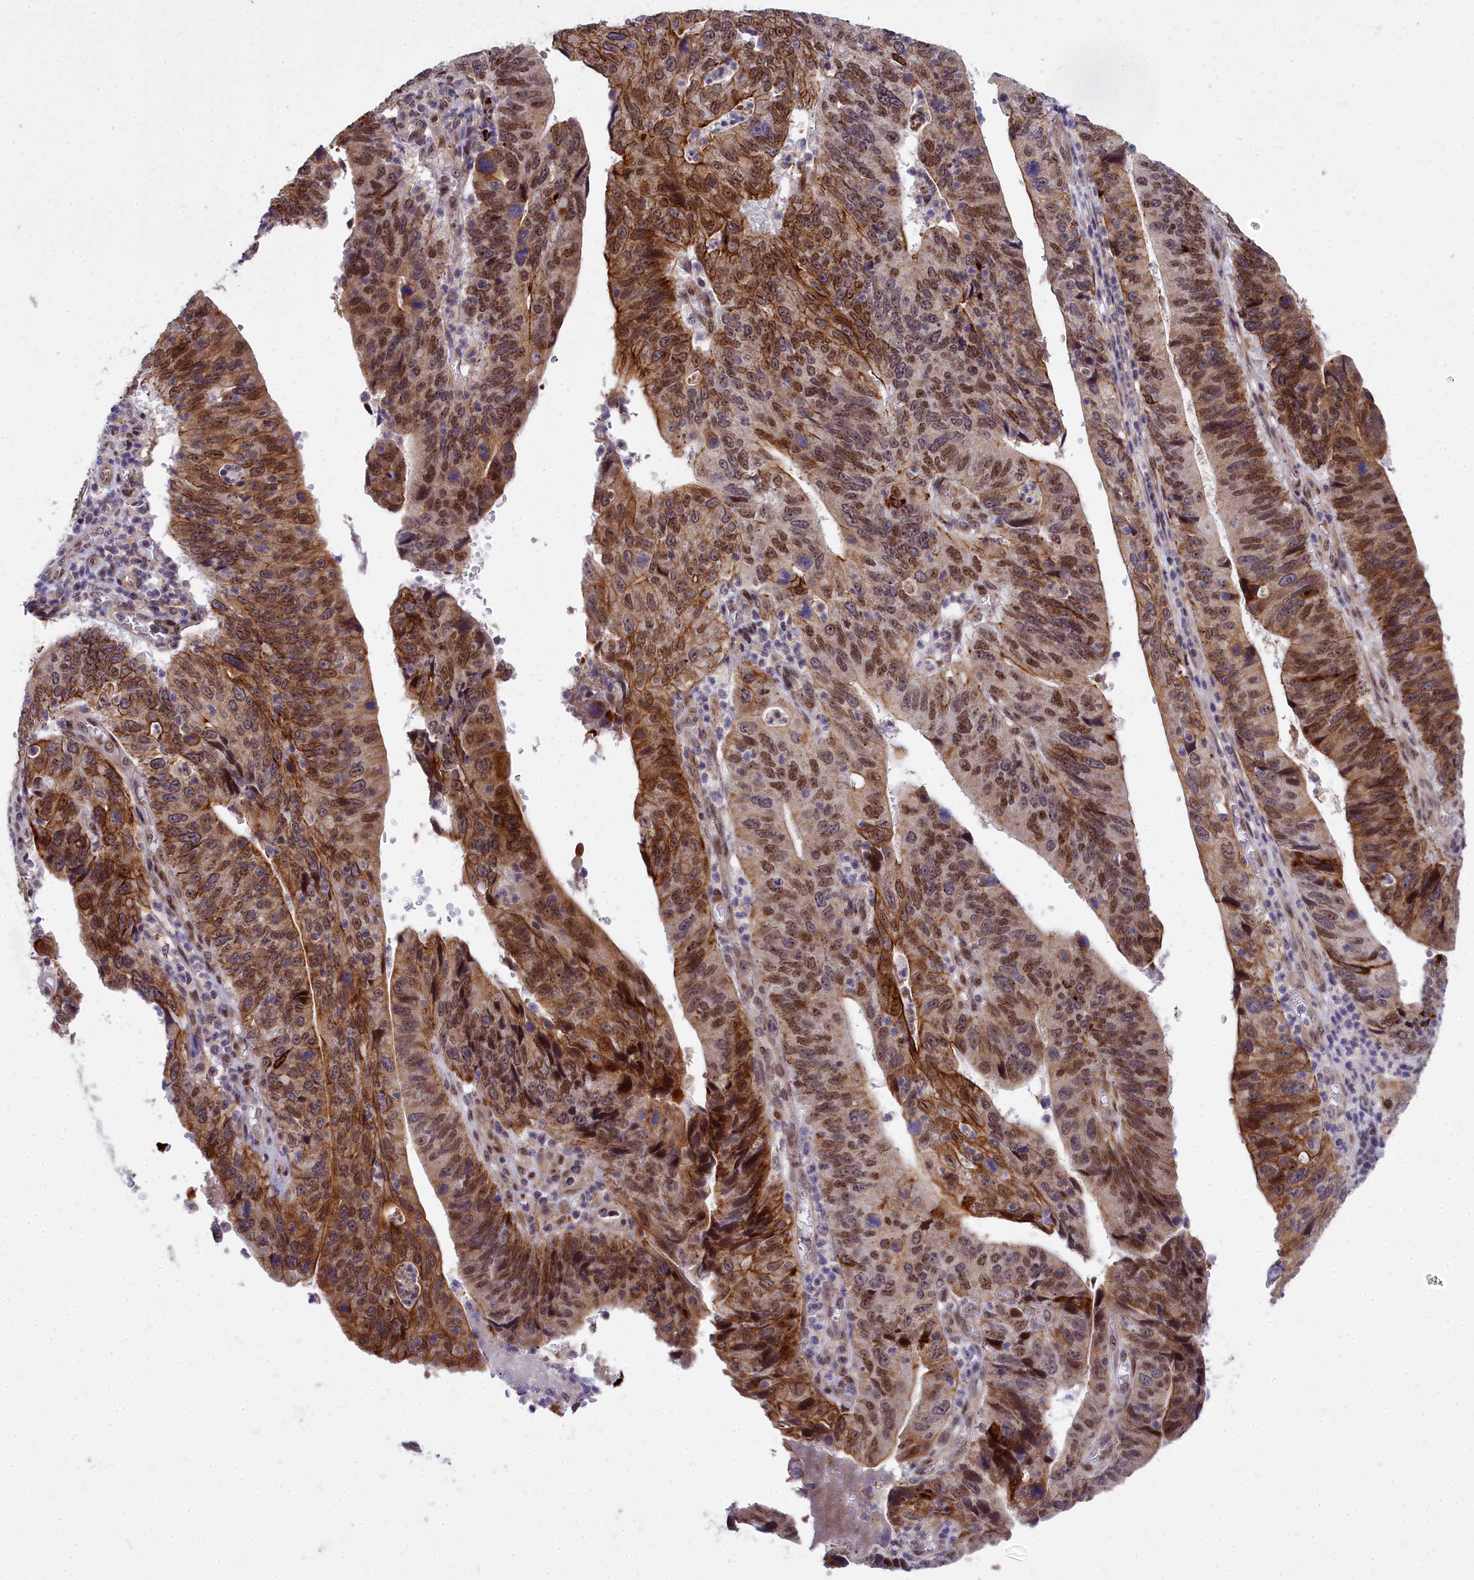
{"staining": {"intensity": "strong", "quantity": ">75%", "location": "cytoplasmic/membranous,nuclear"}, "tissue": "stomach cancer", "cell_type": "Tumor cells", "image_type": "cancer", "snomed": [{"axis": "morphology", "description": "Adenocarcinoma, NOS"}, {"axis": "topography", "description": "Stomach"}], "caption": "This is a photomicrograph of immunohistochemistry (IHC) staining of stomach cancer, which shows strong positivity in the cytoplasmic/membranous and nuclear of tumor cells.", "gene": "ABCB8", "patient": {"sex": "male", "age": 59}}